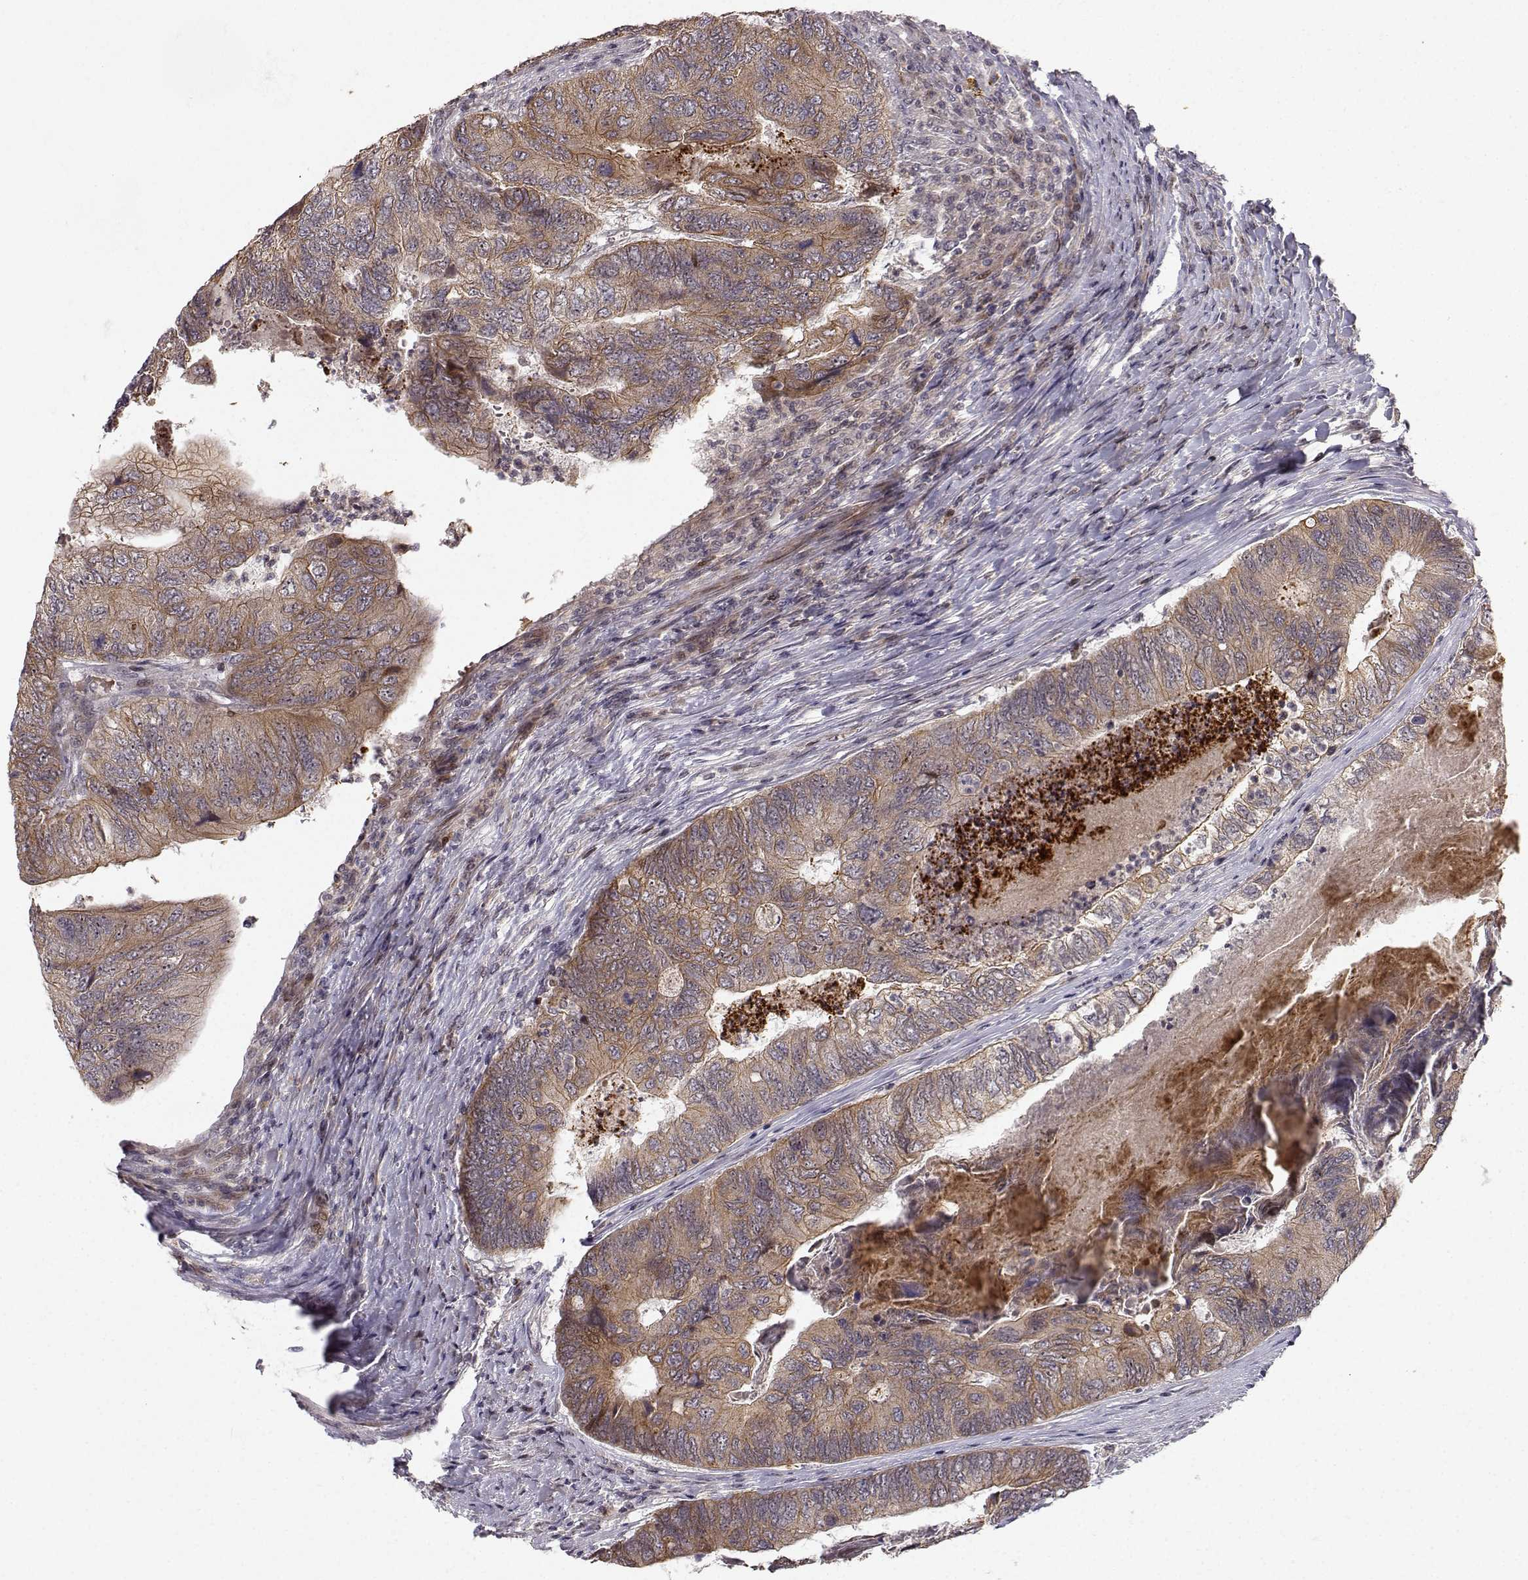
{"staining": {"intensity": "moderate", "quantity": "25%-75%", "location": "cytoplasmic/membranous"}, "tissue": "colorectal cancer", "cell_type": "Tumor cells", "image_type": "cancer", "snomed": [{"axis": "morphology", "description": "Adenocarcinoma, NOS"}, {"axis": "topography", "description": "Colon"}], "caption": "The photomicrograph demonstrates a brown stain indicating the presence of a protein in the cytoplasmic/membranous of tumor cells in colorectal adenocarcinoma.", "gene": "APC", "patient": {"sex": "female", "age": 67}}